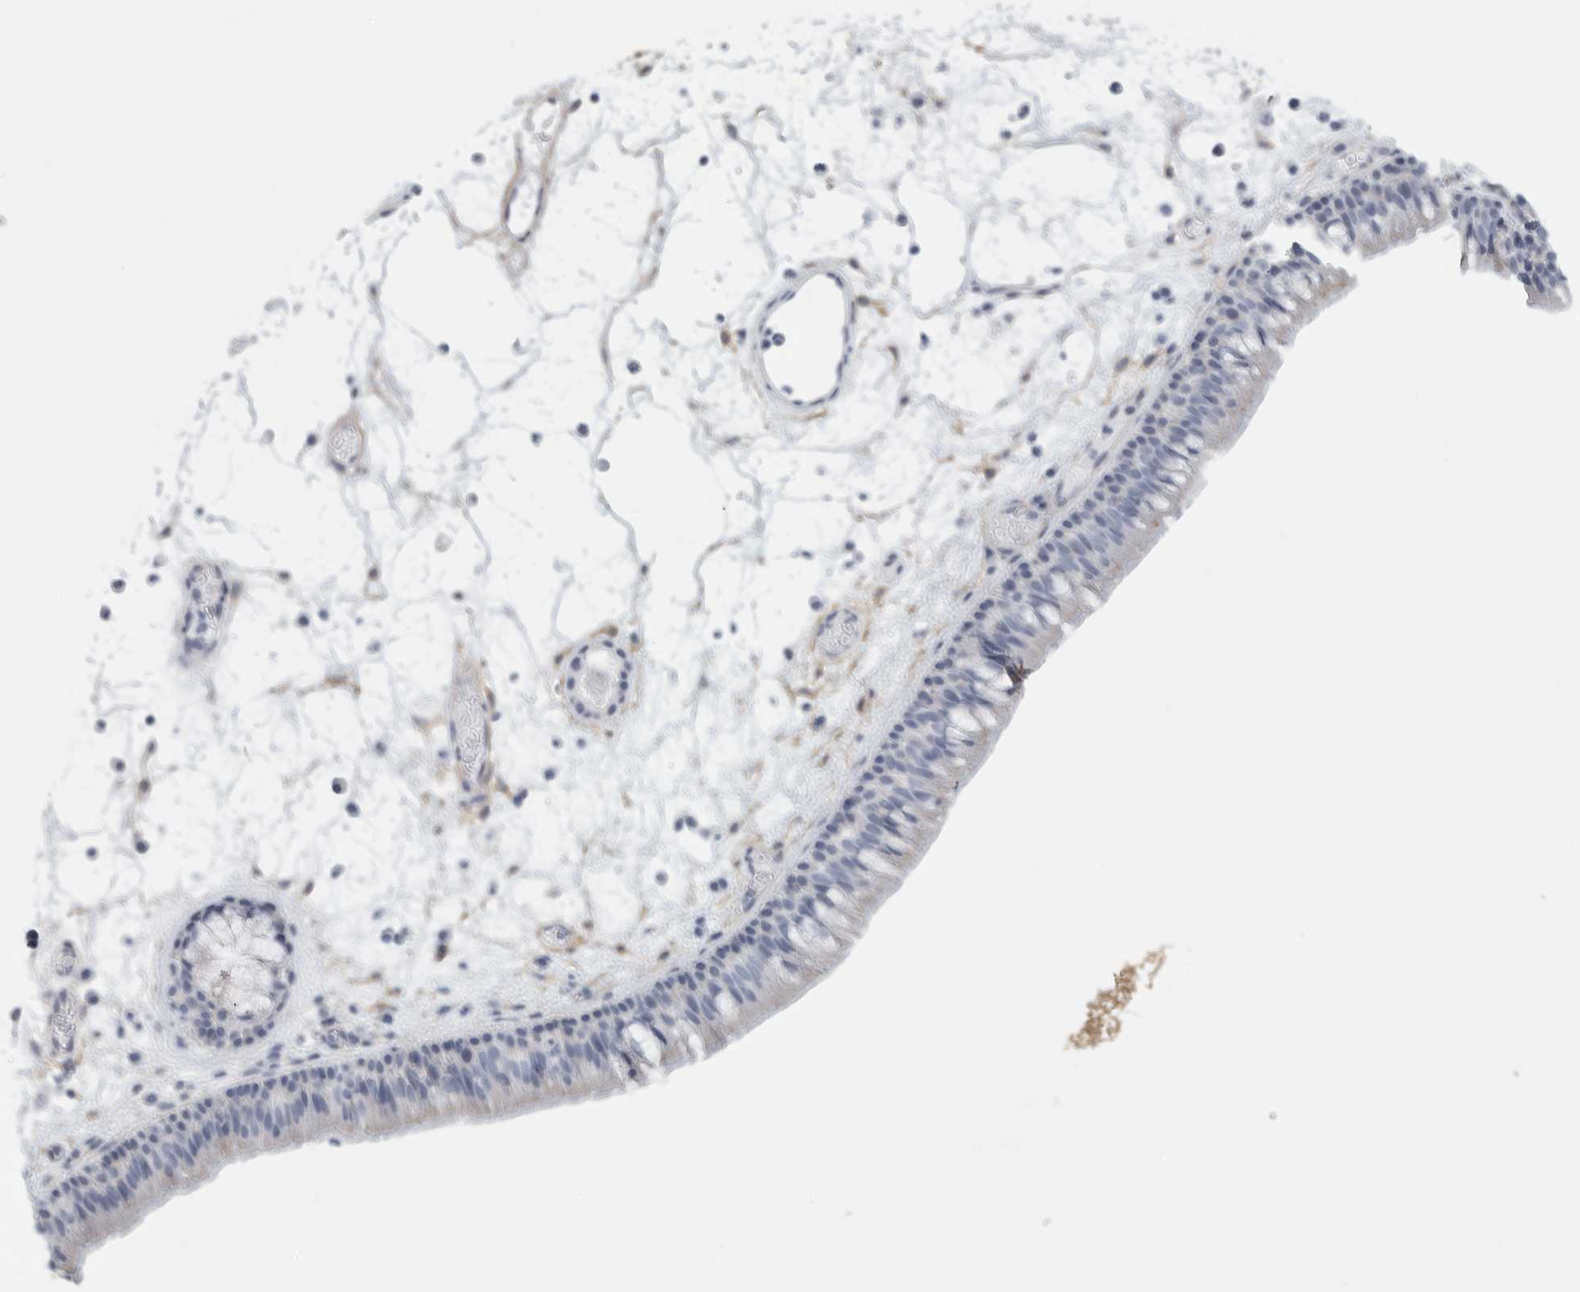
{"staining": {"intensity": "negative", "quantity": "none", "location": "none"}, "tissue": "nasopharynx", "cell_type": "Respiratory epithelial cells", "image_type": "normal", "snomed": [{"axis": "morphology", "description": "Normal tissue, NOS"}, {"axis": "morphology", "description": "Inflammation, NOS"}, {"axis": "morphology", "description": "Malignant melanoma, Metastatic site"}, {"axis": "topography", "description": "Nasopharynx"}], "caption": "Nasopharynx stained for a protein using immunohistochemistry shows no positivity respiratory epithelial cells.", "gene": "TNR", "patient": {"sex": "male", "age": 70}}